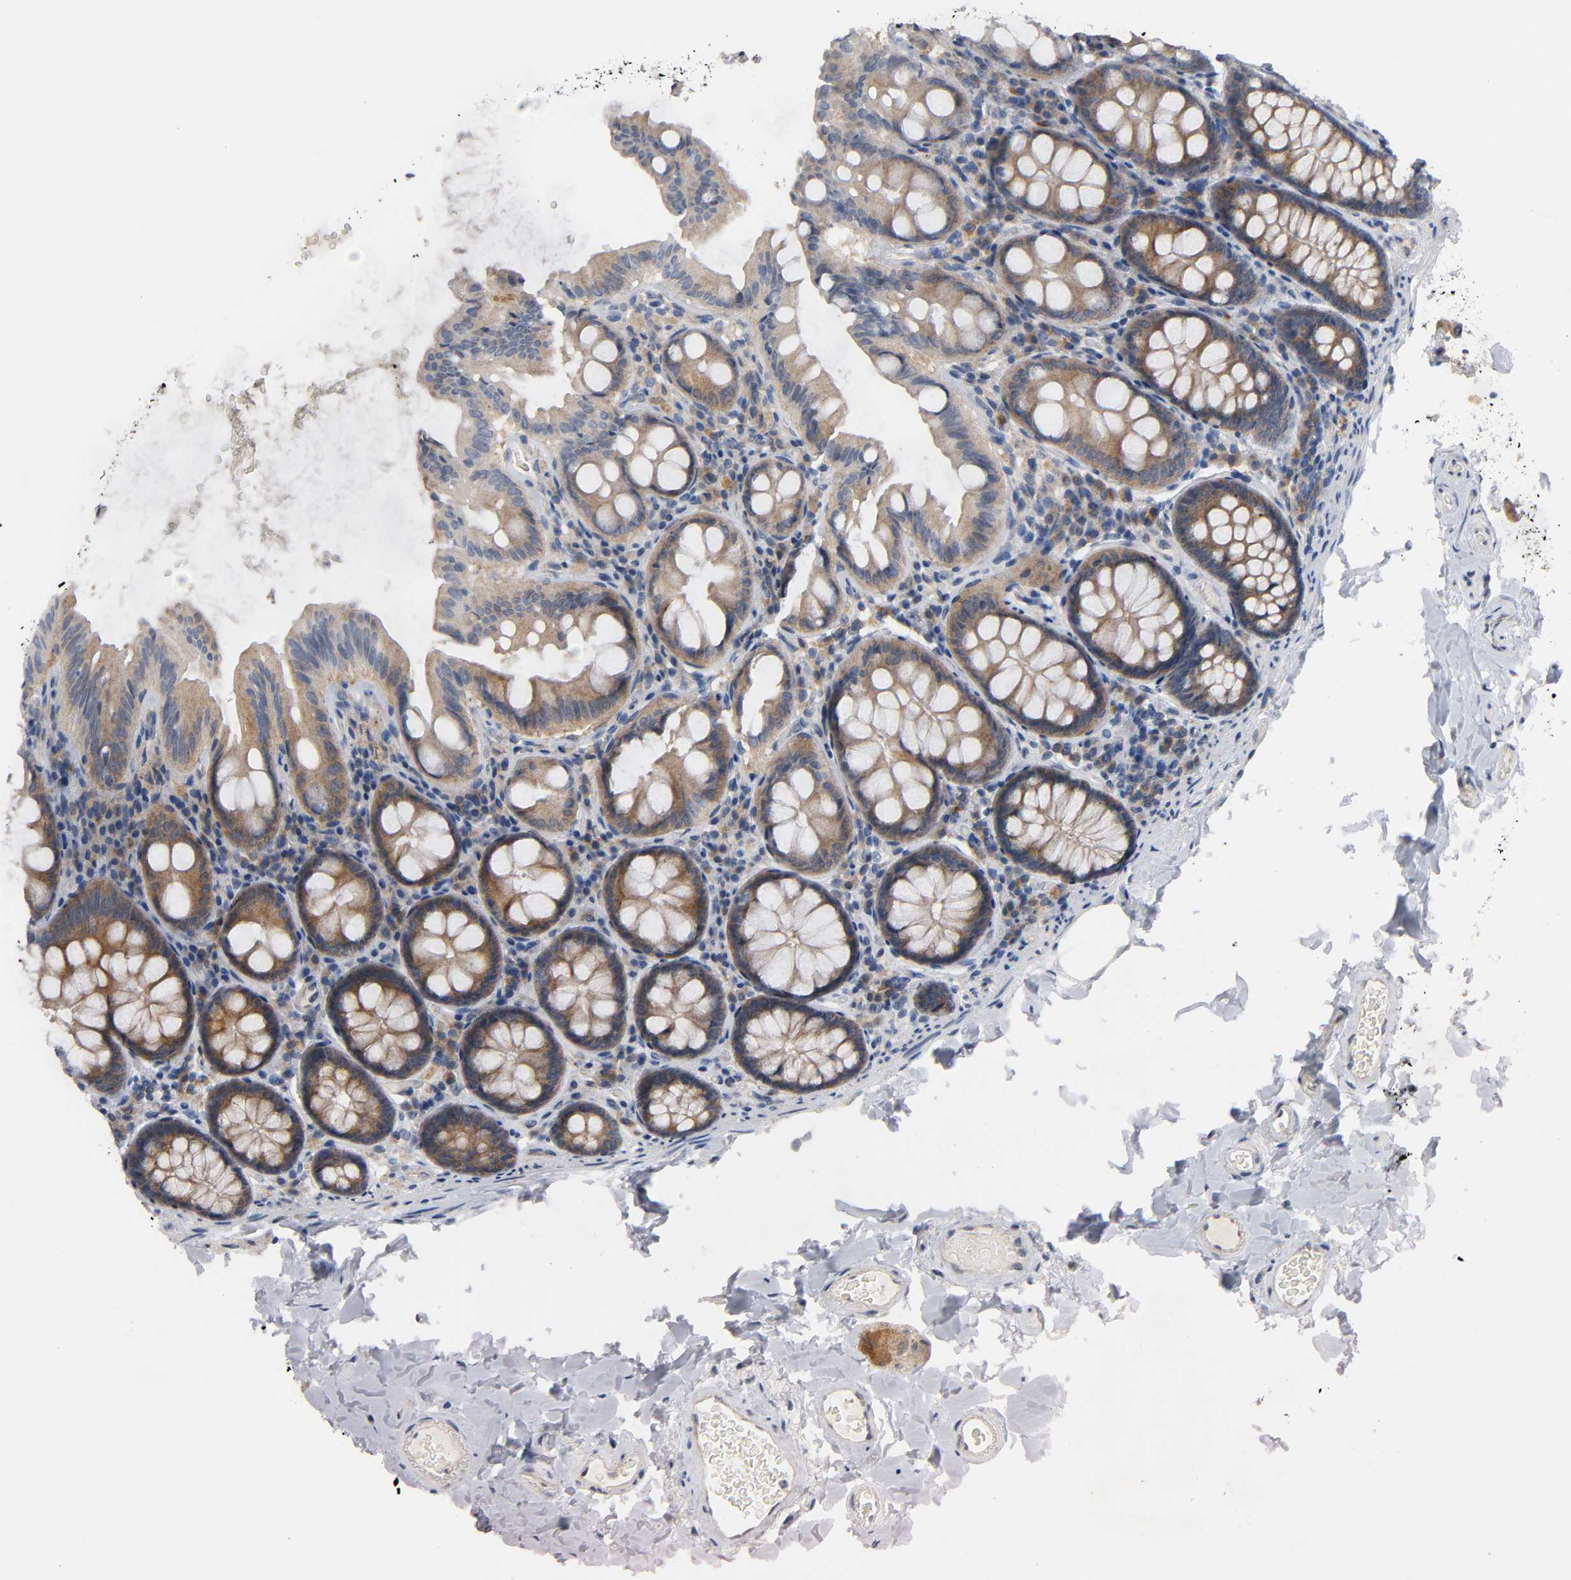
{"staining": {"intensity": "weak", "quantity": "<25%", "location": "cytoplasmic/membranous"}, "tissue": "colon", "cell_type": "Endothelial cells", "image_type": "normal", "snomed": [{"axis": "morphology", "description": "Normal tissue, NOS"}, {"axis": "topography", "description": "Colon"}], "caption": "High power microscopy micrograph of an IHC micrograph of unremarkable colon, revealing no significant expression in endothelial cells.", "gene": "HDAC6", "patient": {"sex": "female", "age": 61}}